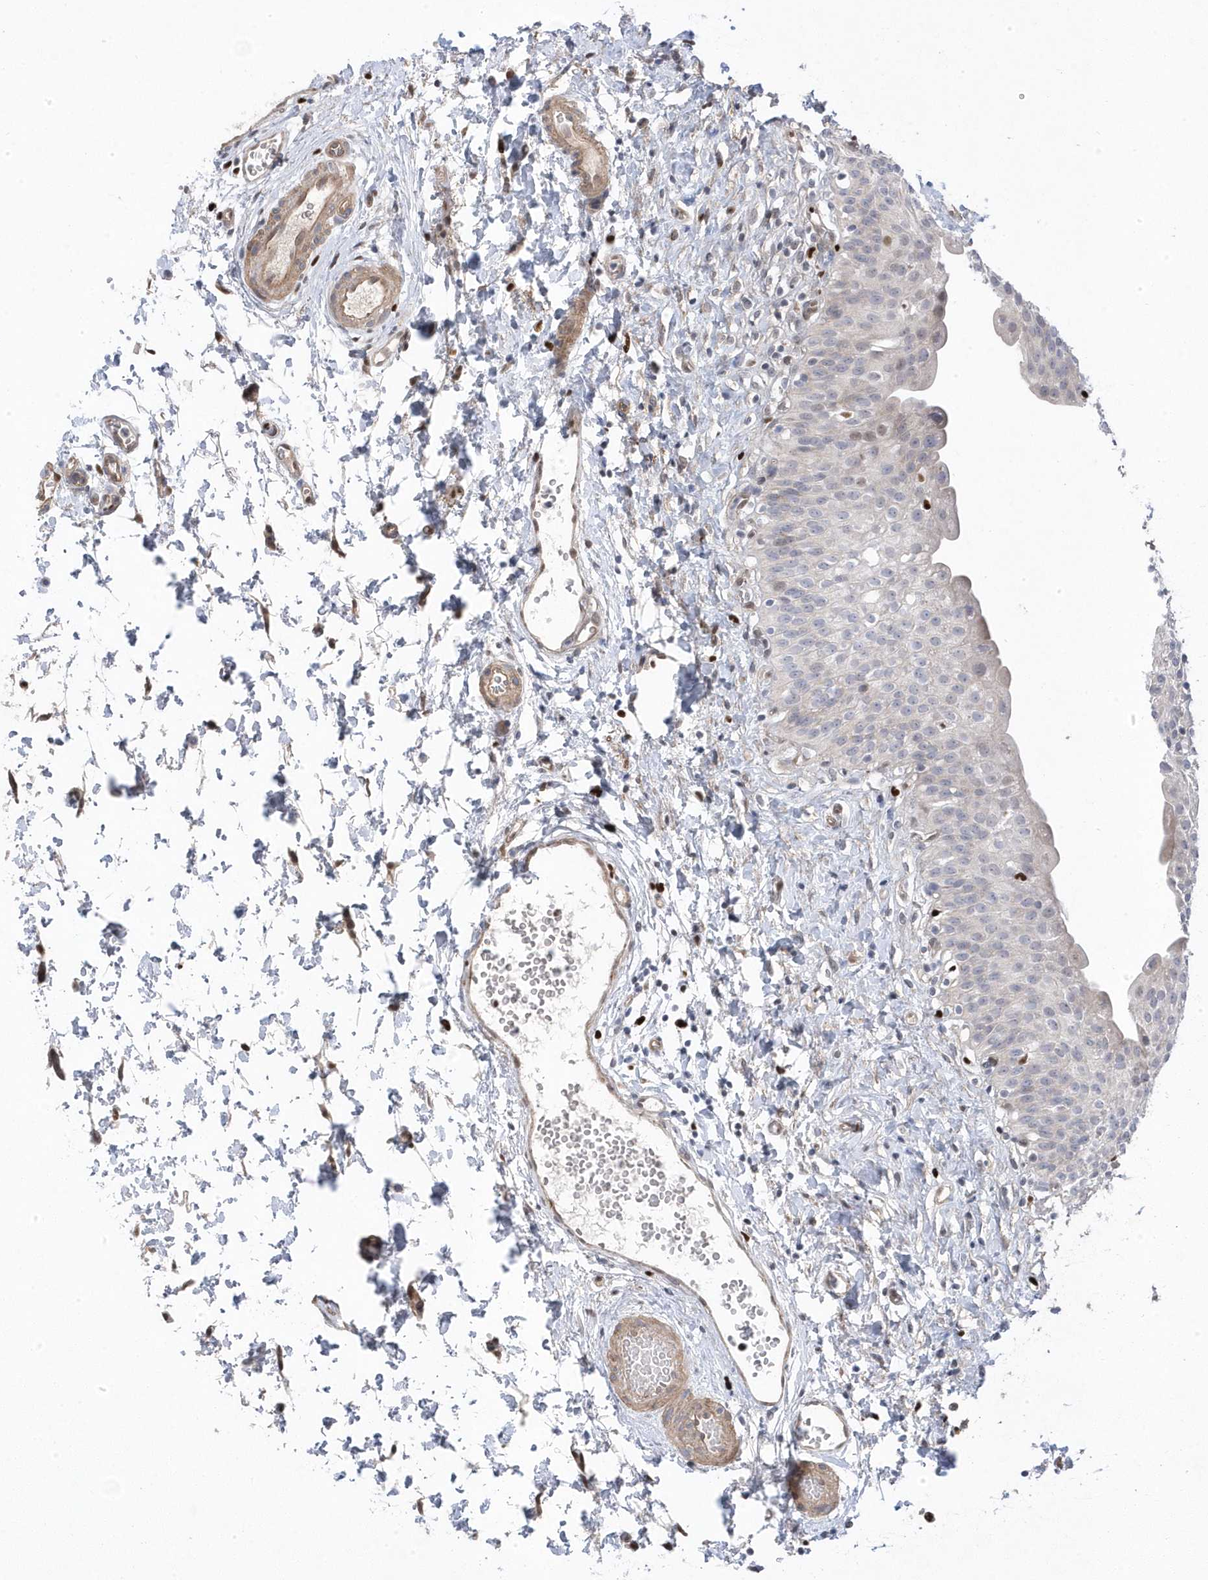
{"staining": {"intensity": "negative", "quantity": "none", "location": "none"}, "tissue": "urinary bladder", "cell_type": "Urothelial cells", "image_type": "normal", "snomed": [{"axis": "morphology", "description": "Normal tissue, NOS"}, {"axis": "topography", "description": "Urinary bladder"}], "caption": "Protein analysis of benign urinary bladder displays no significant positivity in urothelial cells.", "gene": "GTPBP6", "patient": {"sex": "male", "age": 51}}